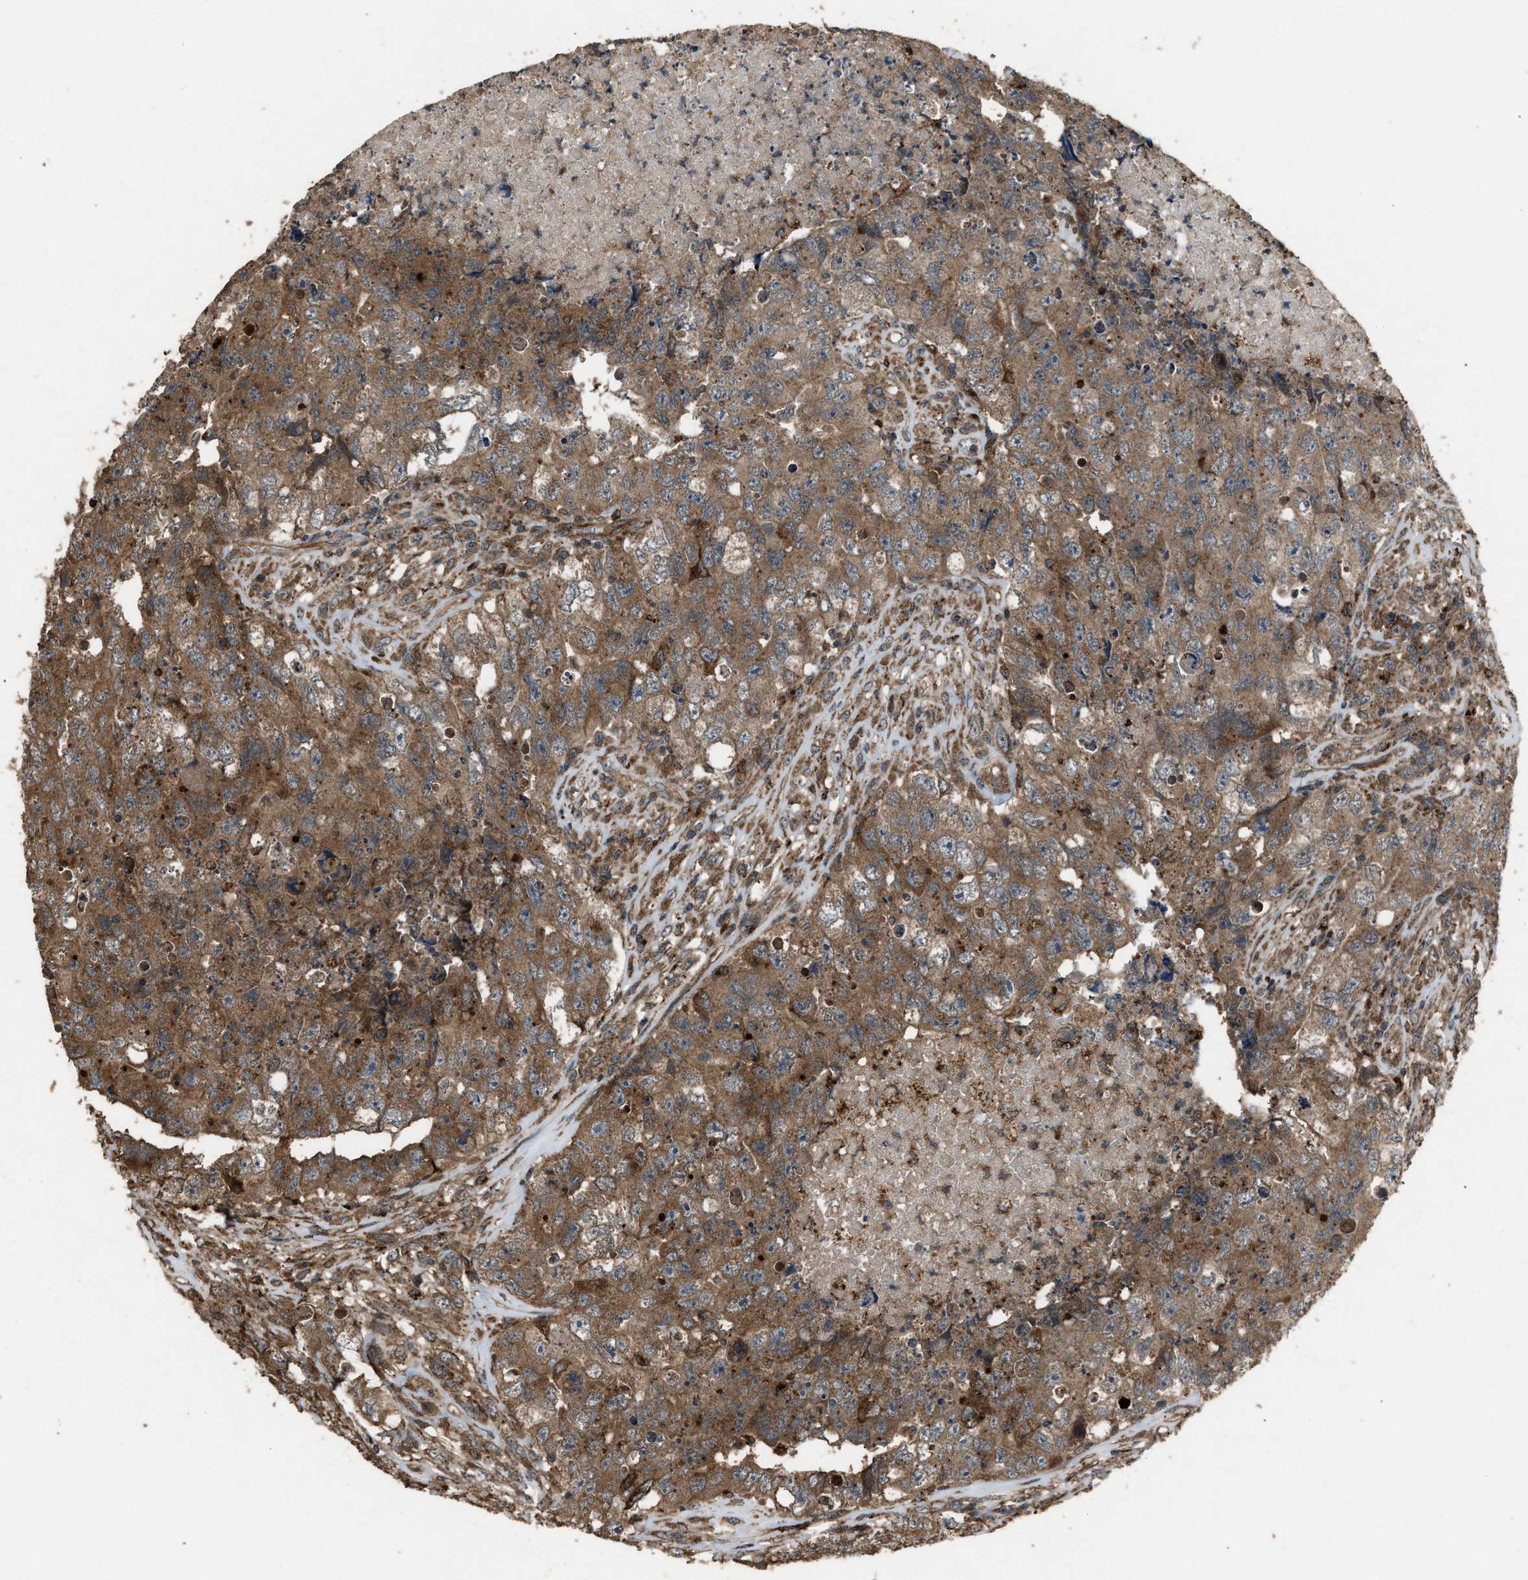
{"staining": {"intensity": "moderate", "quantity": ">75%", "location": "cytoplasmic/membranous"}, "tissue": "testis cancer", "cell_type": "Tumor cells", "image_type": "cancer", "snomed": [{"axis": "morphology", "description": "Carcinoma, Embryonal, NOS"}, {"axis": "topography", "description": "Testis"}], "caption": "Immunohistochemistry (IHC) histopathology image of embryonal carcinoma (testis) stained for a protein (brown), which shows medium levels of moderate cytoplasmic/membranous positivity in about >75% of tumor cells.", "gene": "PSMD1", "patient": {"sex": "male", "age": 32}}